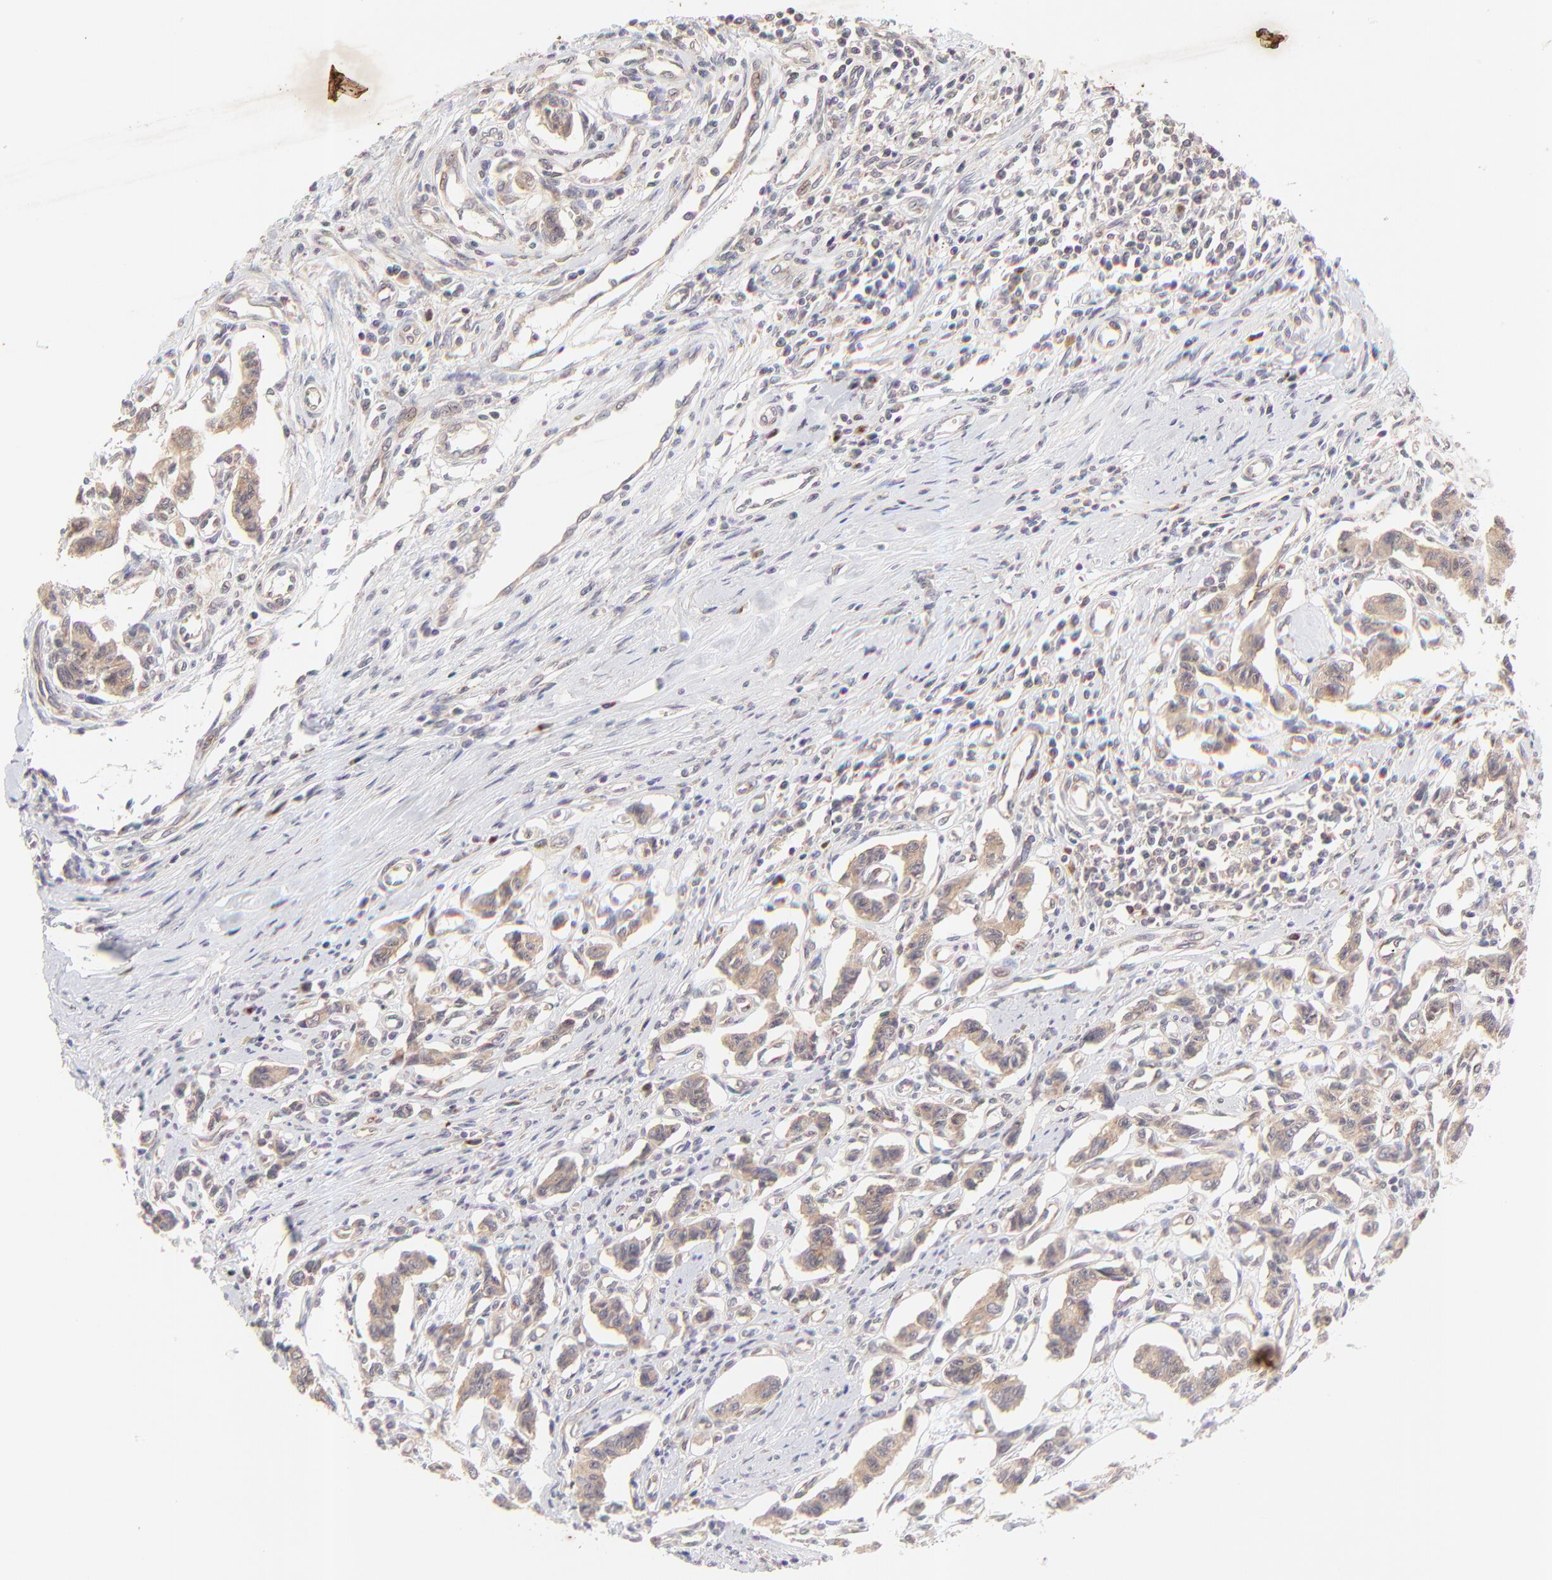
{"staining": {"intensity": "moderate", "quantity": ">75%", "location": "cytoplasmic/membranous"}, "tissue": "renal cancer", "cell_type": "Tumor cells", "image_type": "cancer", "snomed": [{"axis": "morphology", "description": "Carcinoid, malignant, NOS"}, {"axis": "topography", "description": "Kidney"}], "caption": "This image demonstrates renal cancer stained with immunohistochemistry (IHC) to label a protein in brown. The cytoplasmic/membranous of tumor cells show moderate positivity for the protein. Nuclei are counter-stained blue.", "gene": "TNRC6B", "patient": {"sex": "female", "age": 41}}